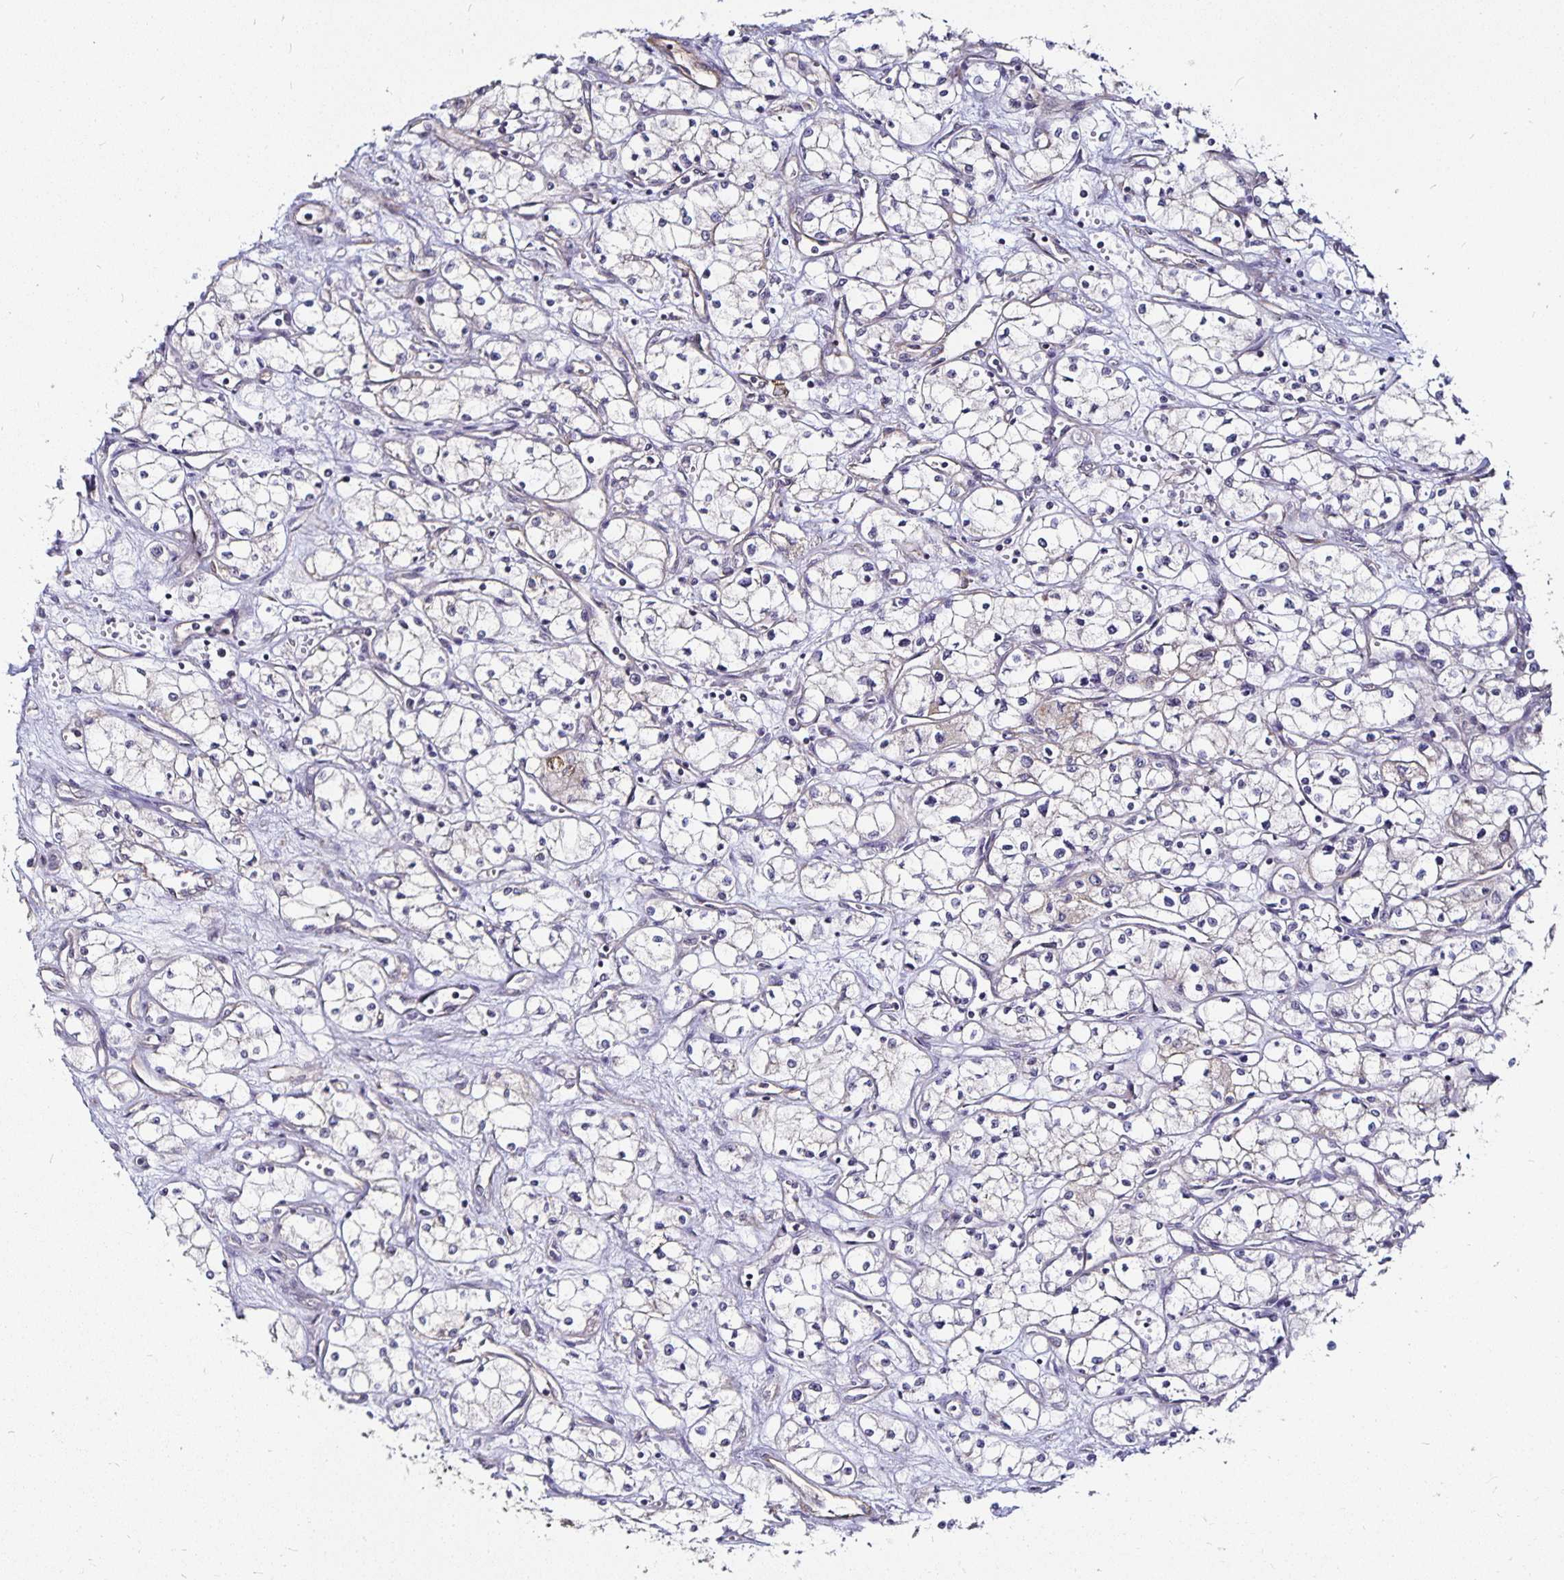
{"staining": {"intensity": "negative", "quantity": "none", "location": "none"}, "tissue": "renal cancer", "cell_type": "Tumor cells", "image_type": "cancer", "snomed": [{"axis": "morphology", "description": "Normal tissue, NOS"}, {"axis": "morphology", "description": "Adenocarcinoma, NOS"}, {"axis": "topography", "description": "Kidney"}], "caption": "IHC histopathology image of neoplastic tissue: renal cancer (adenocarcinoma) stained with DAB shows no significant protein positivity in tumor cells. (DAB (3,3'-diaminobenzidine) immunohistochemistry (IHC), high magnification).", "gene": "CYP27A1", "patient": {"sex": "male", "age": 59}}